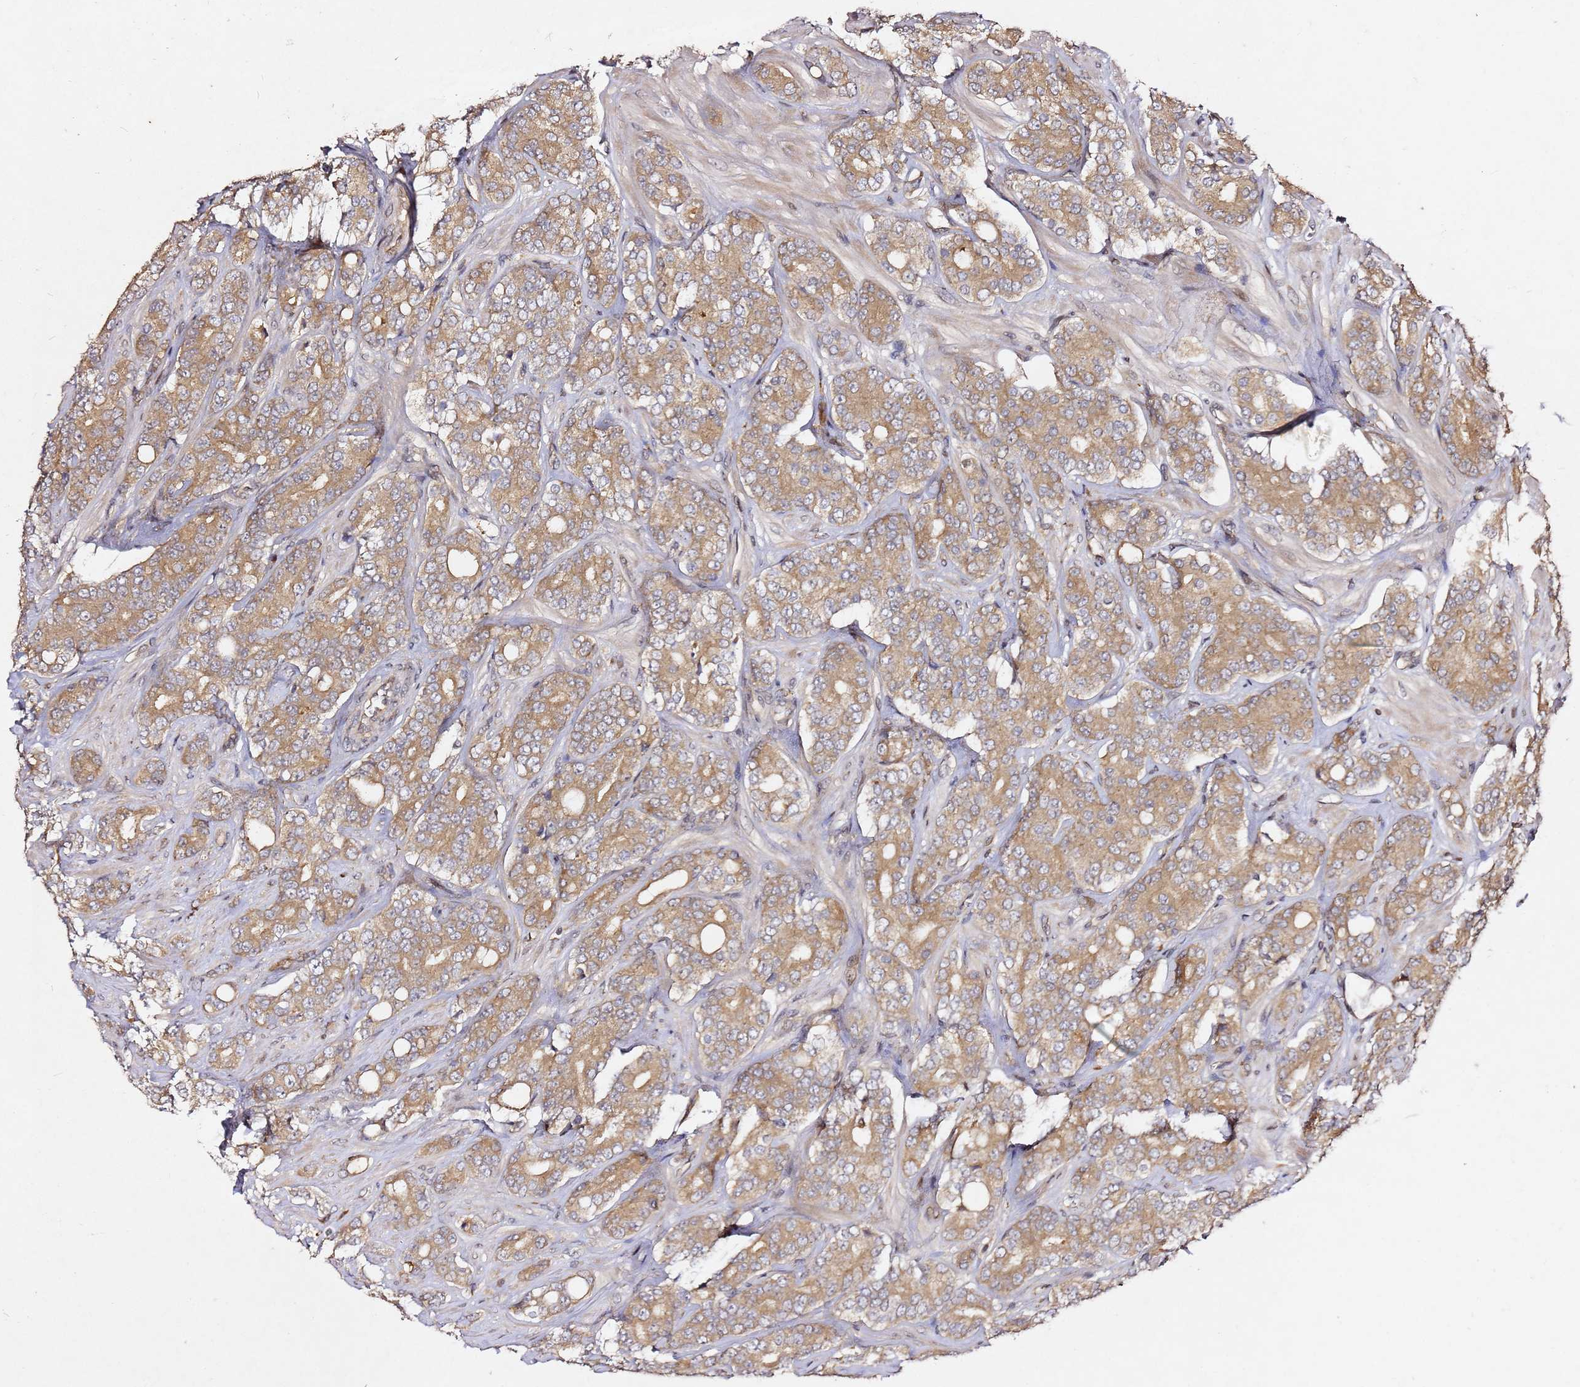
{"staining": {"intensity": "moderate", "quantity": ">75%", "location": "cytoplasmic/membranous"}, "tissue": "prostate cancer", "cell_type": "Tumor cells", "image_type": "cancer", "snomed": [{"axis": "morphology", "description": "Adenocarcinoma, High grade"}, {"axis": "topography", "description": "Prostate"}], "caption": "Immunohistochemical staining of human prostate high-grade adenocarcinoma reveals moderate cytoplasmic/membranous protein positivity in about >75% of tumor cells.", "gene": "ALG11", "patient": {"sex": "male", "age": 62}}